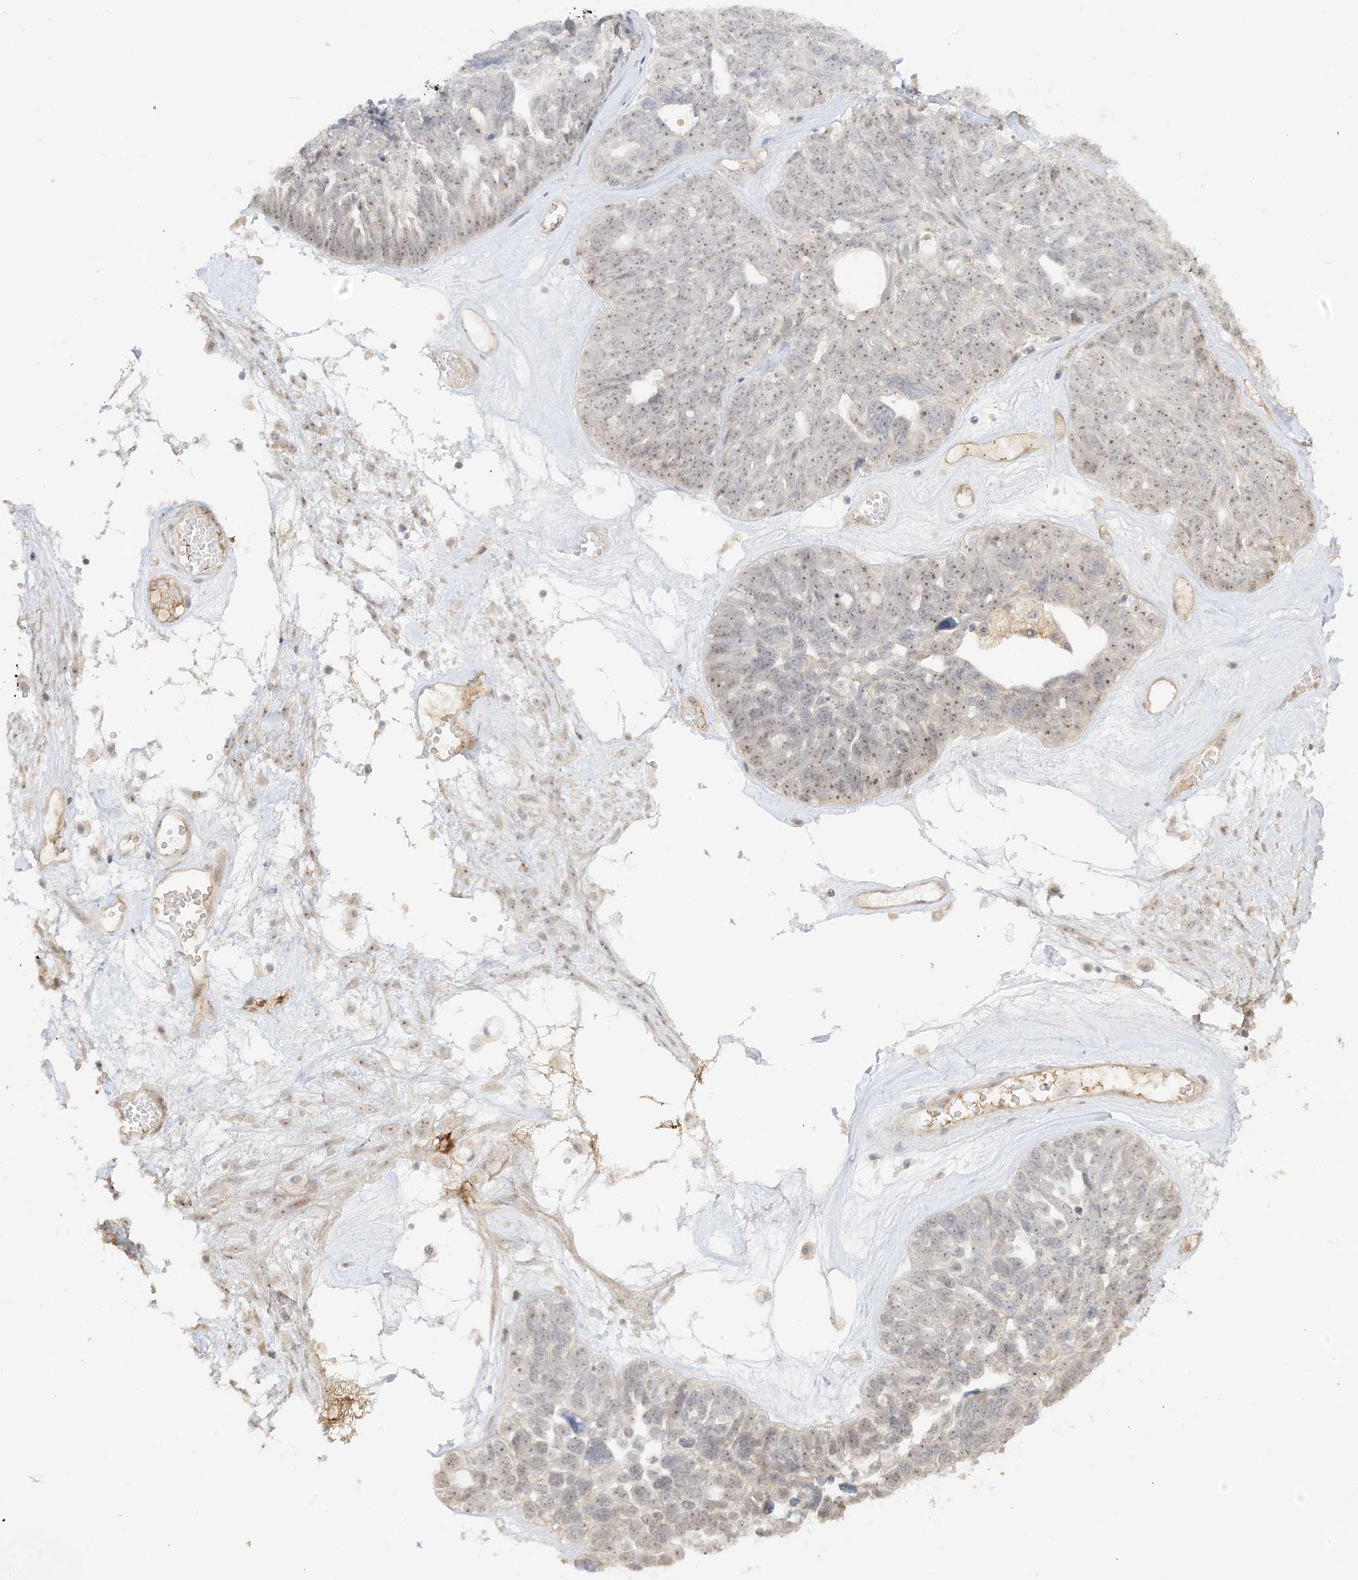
{"staining": {"intensity": "weak", "quantity": ">75%", "location": "nuclear"}, "tissue": "ovarian cancer", "cell_type": "Tumor cells", "image_type": "cancer", "snomed": [{"axis": "morphology", "description": "Cystadenocarcinoma, serous, NOS"}, {"axis": "topography", "description": "Ovary"}], "caption": "There is low levels of weak nuclear positivity in tumor cells of ovarian serous cystadenocarcinoma, as demonstrated by immunohistochemical staining (brown color).", "gene": "ETAA1", "patient": {"sex": "female", "age": 79}}